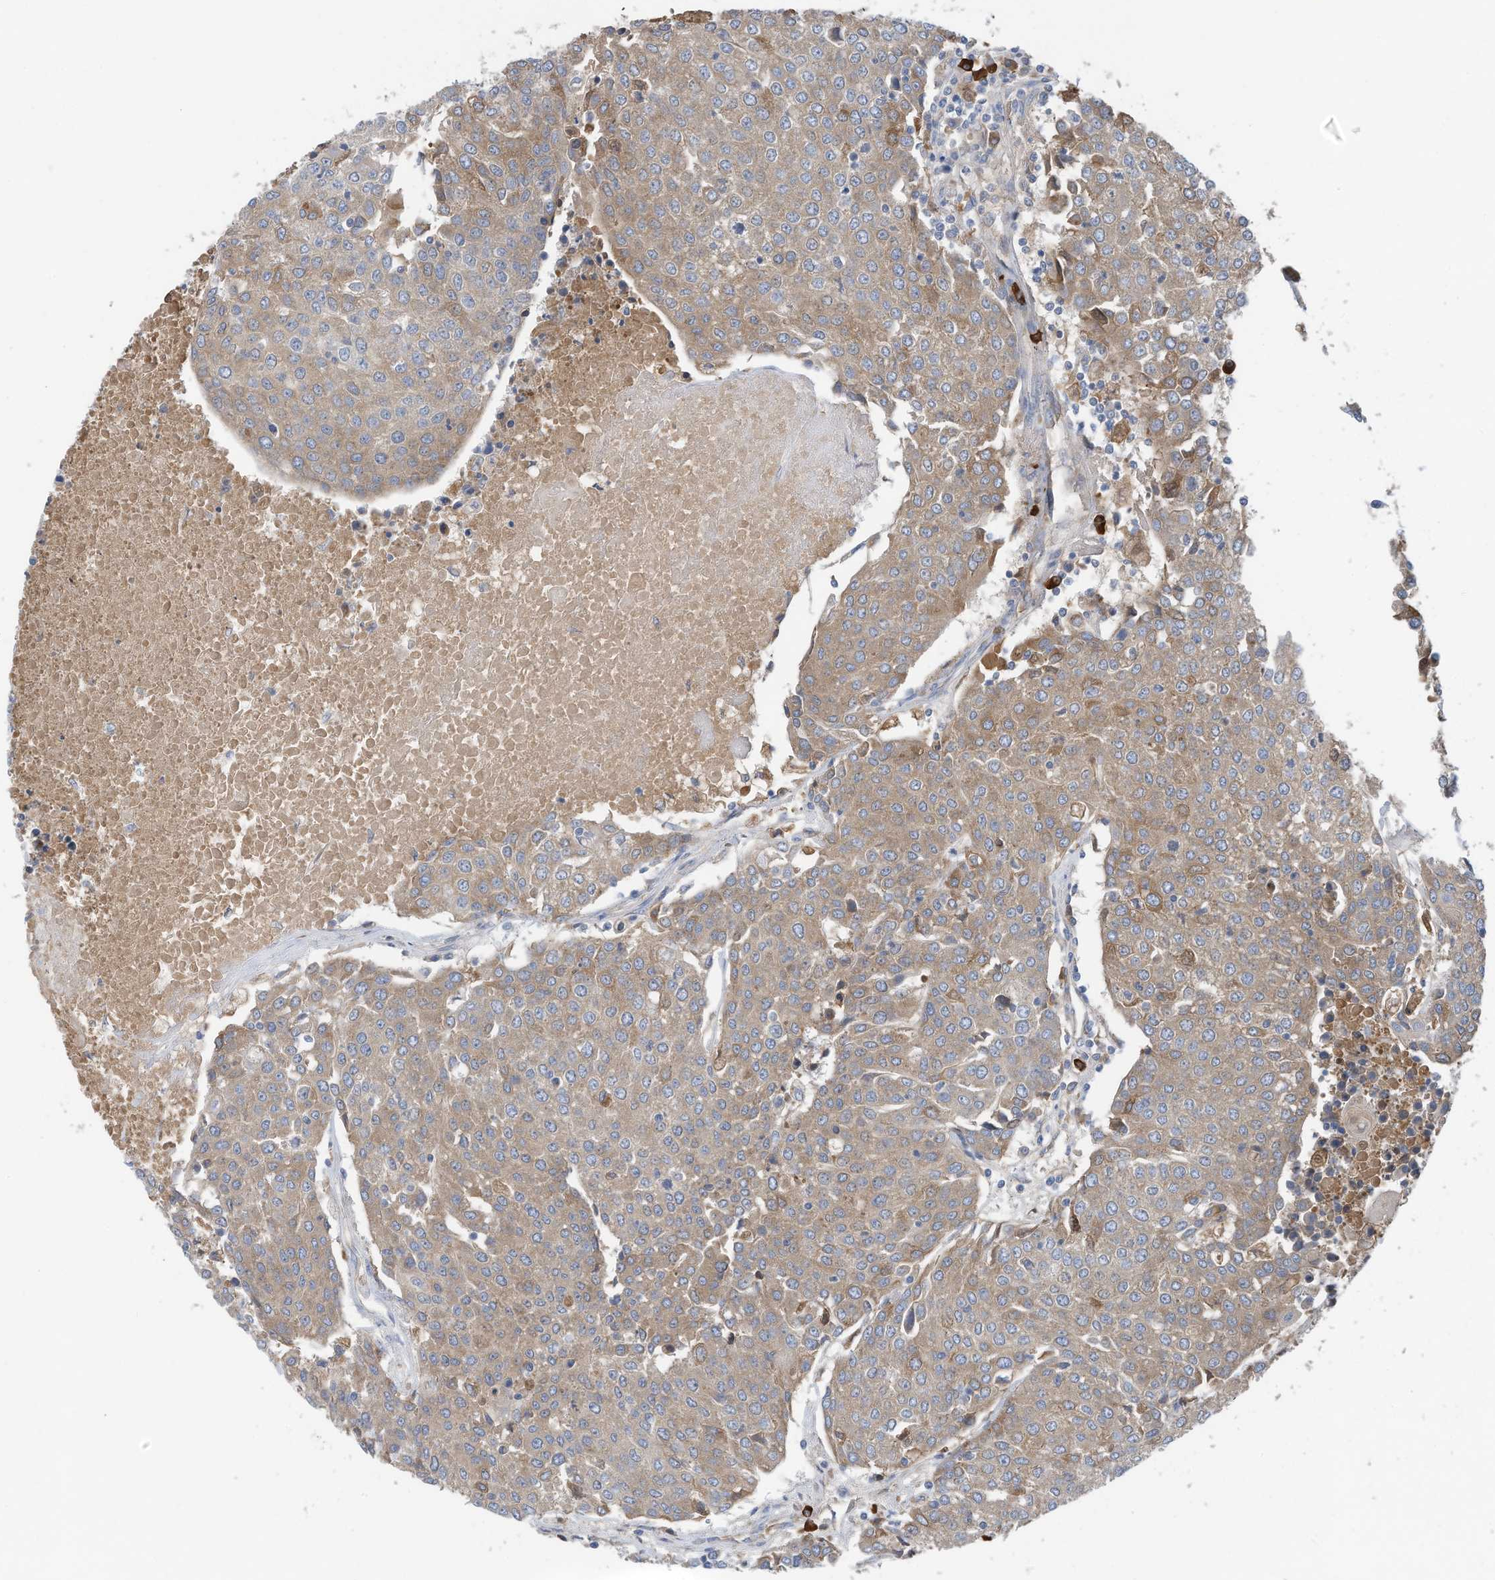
{"staining": {"intensity": "moderate", "quantity": "25%-75%", "location": "cytoplasmic/membranous"}, "tissue": "urothelial cancer", "cell_type": "Tumor cells", "image_type": "cancer", "snomed": [{"axis": "morphology", "description": "Urothelial carcinoma, High grade"}, {"axis": "topography", "description": "Urinary bladder"}], "caption": "IHC histopathology image of human high-grade urothelial carcinoma stained for a protein (brown), which demonstrates medium levels of moderate cytoplasmic/membranous staining in about 25%-75% of tumor cells.", "gene": "SLC5A11", "patient": {"sex": "female", "age": 85}}